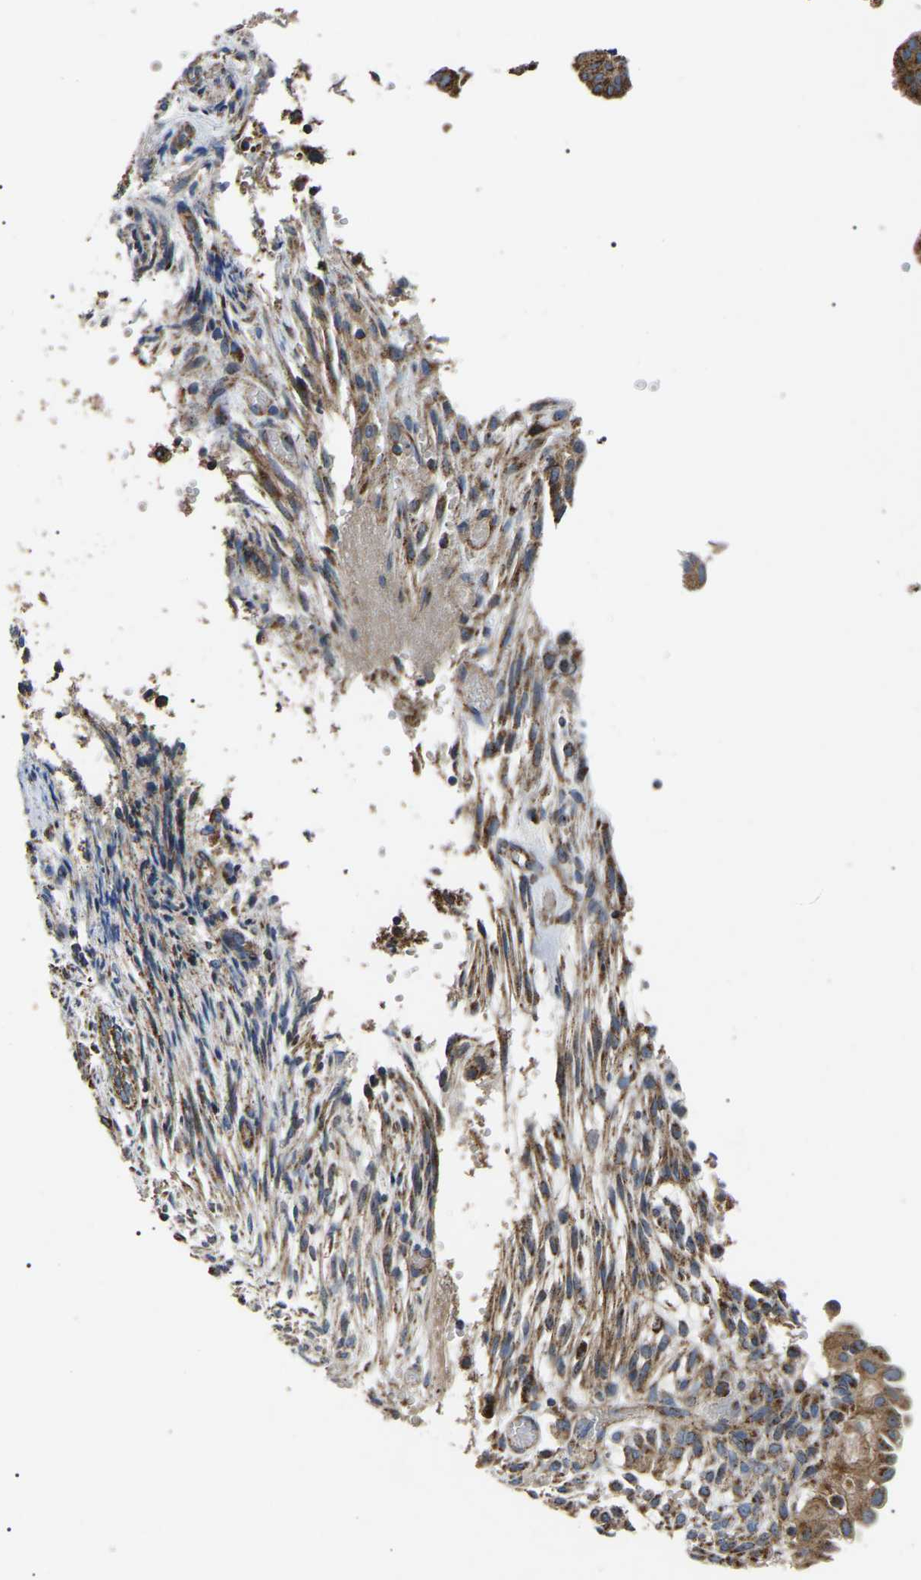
{"staining": {"intensity": "strong", "quantity": ">75%", "location": "cytoplasmic/membranous"}, "tissue": "endometrial cancer", "cell_type": "Tumor cells", "image_type": "cancer", "snomed": [{"axis": "morphology", "description": "Adenocarcinoma, NOS"}, {"axis": "topography", "description": "Endometrium"}], "caption": "Endometrial cancer stained for a protein (brown) demonstrates strong cytoplasmic/membranous positive staining in about >75% of tumor cells.", "gene": "PPM1E", "patient": {"sex": "female", "age": 58}}